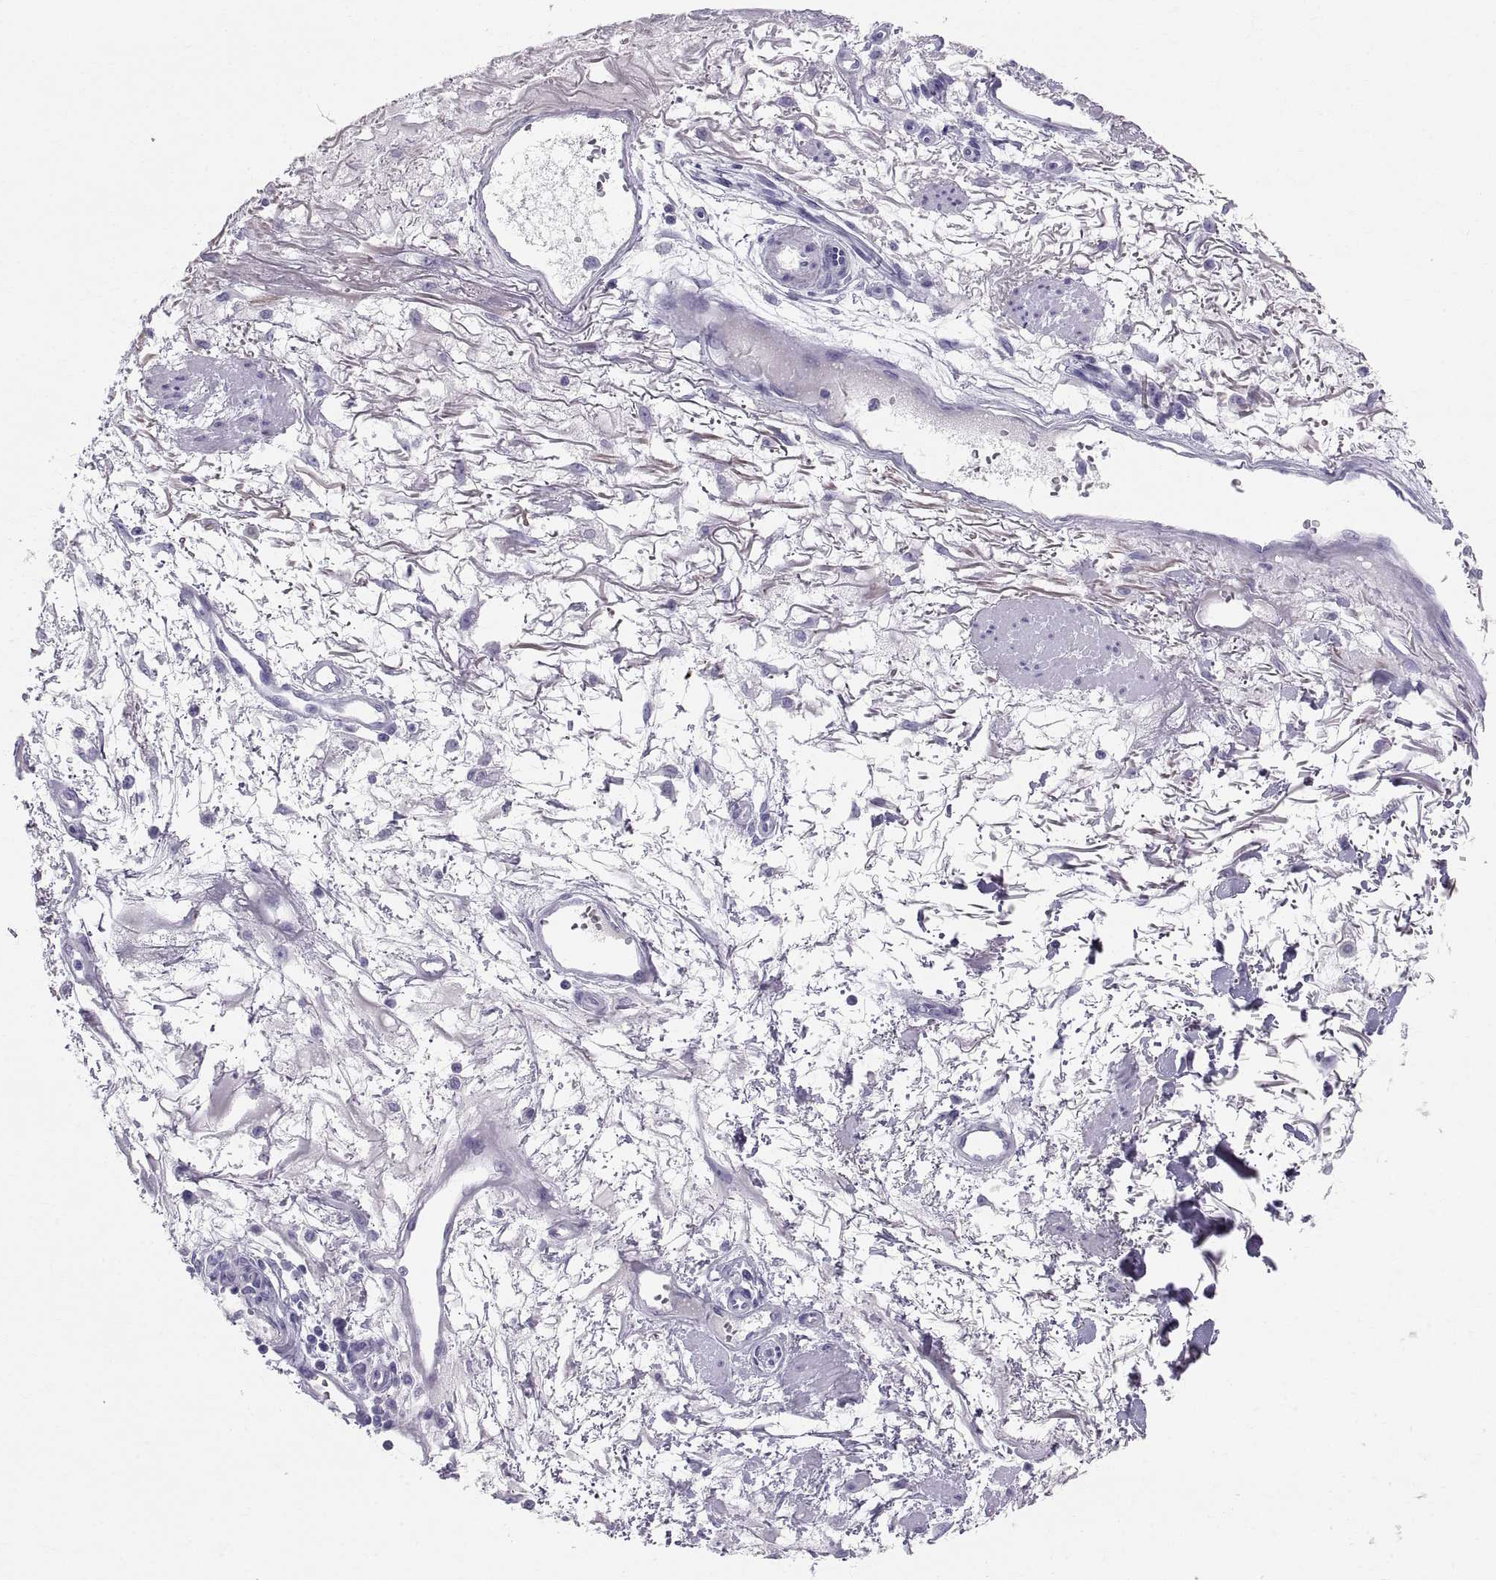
{"staining": {"intensity": "negative", "quantity": "none", "location": "none"}, "tissue": "melanoma", "cell_type": "Tumor cells", "image_type": "cancer", "snomed": [{"axis": "morphology", "description": "Malignant melanoma, NOS"}, {"axis": "topography", "description": "Skin"}], "caption": "Immunohistochemistry histopathology image of human melanoma stained for a protein (brown), which reveals no expression in tumor cells.", "gene": "SLC22A6", "patient": {"sex": "female", "age": 95}}